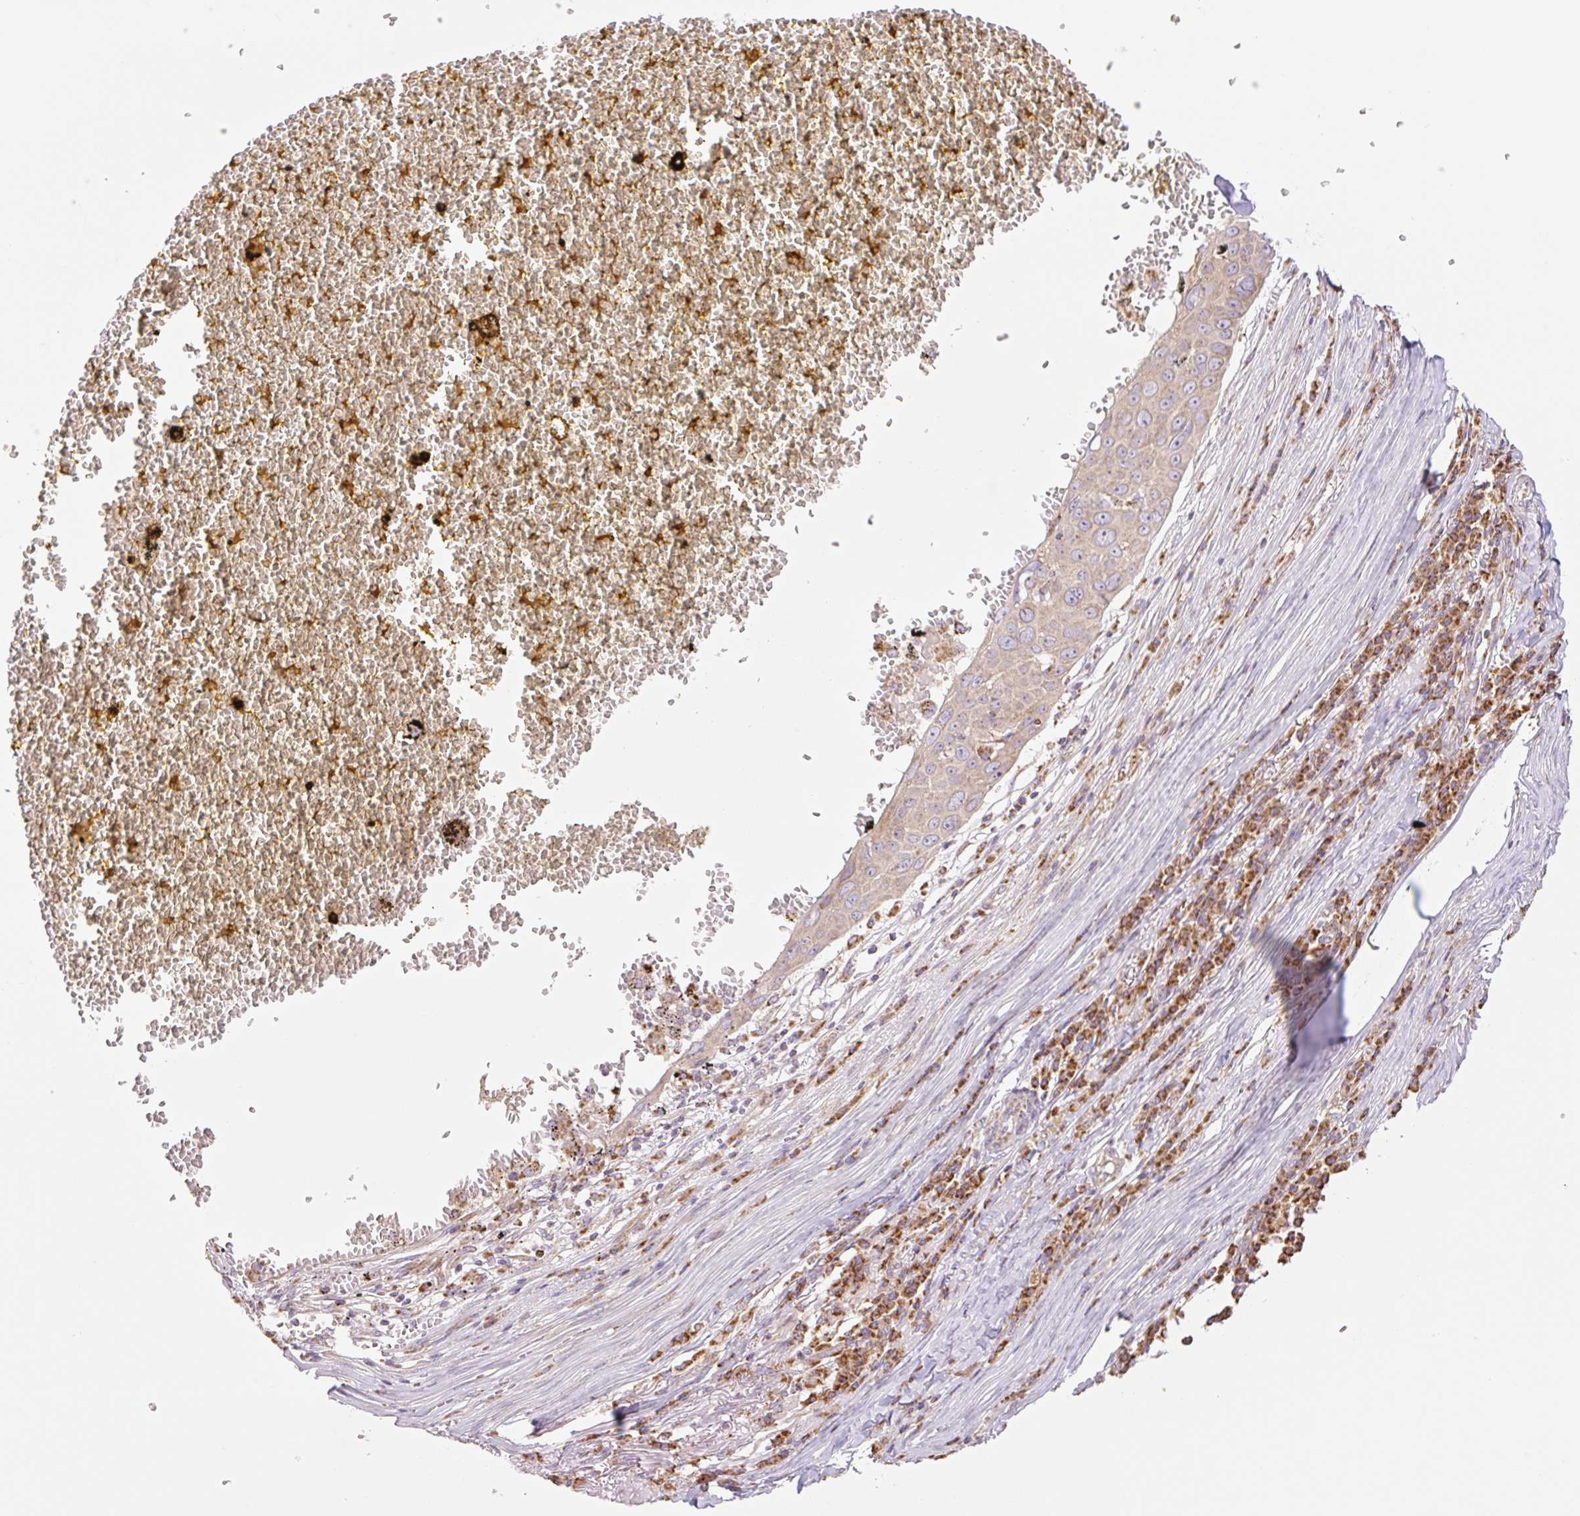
{"staining": {"intensity": "weak", "quantity": ">75%", "location": "cytoplasmic/membranous"}, "tissue": "skin cancer", "cell_type": "Tumor cells", "image_type": "cancer", "snomed": [{"axis": "morphology", "description": "Squamous cell carcinoma, NOS"}, {"axis": "topography", "description": "Skin"}], "caption": "A low amount of weak cytoplasmic/membranous positivity is present in approximately >75% of tumor cells in squamous cell carcinoma (skin) tissue.", "gene": "GOSR2", "patient": {"sex": "male", "age": 71}}